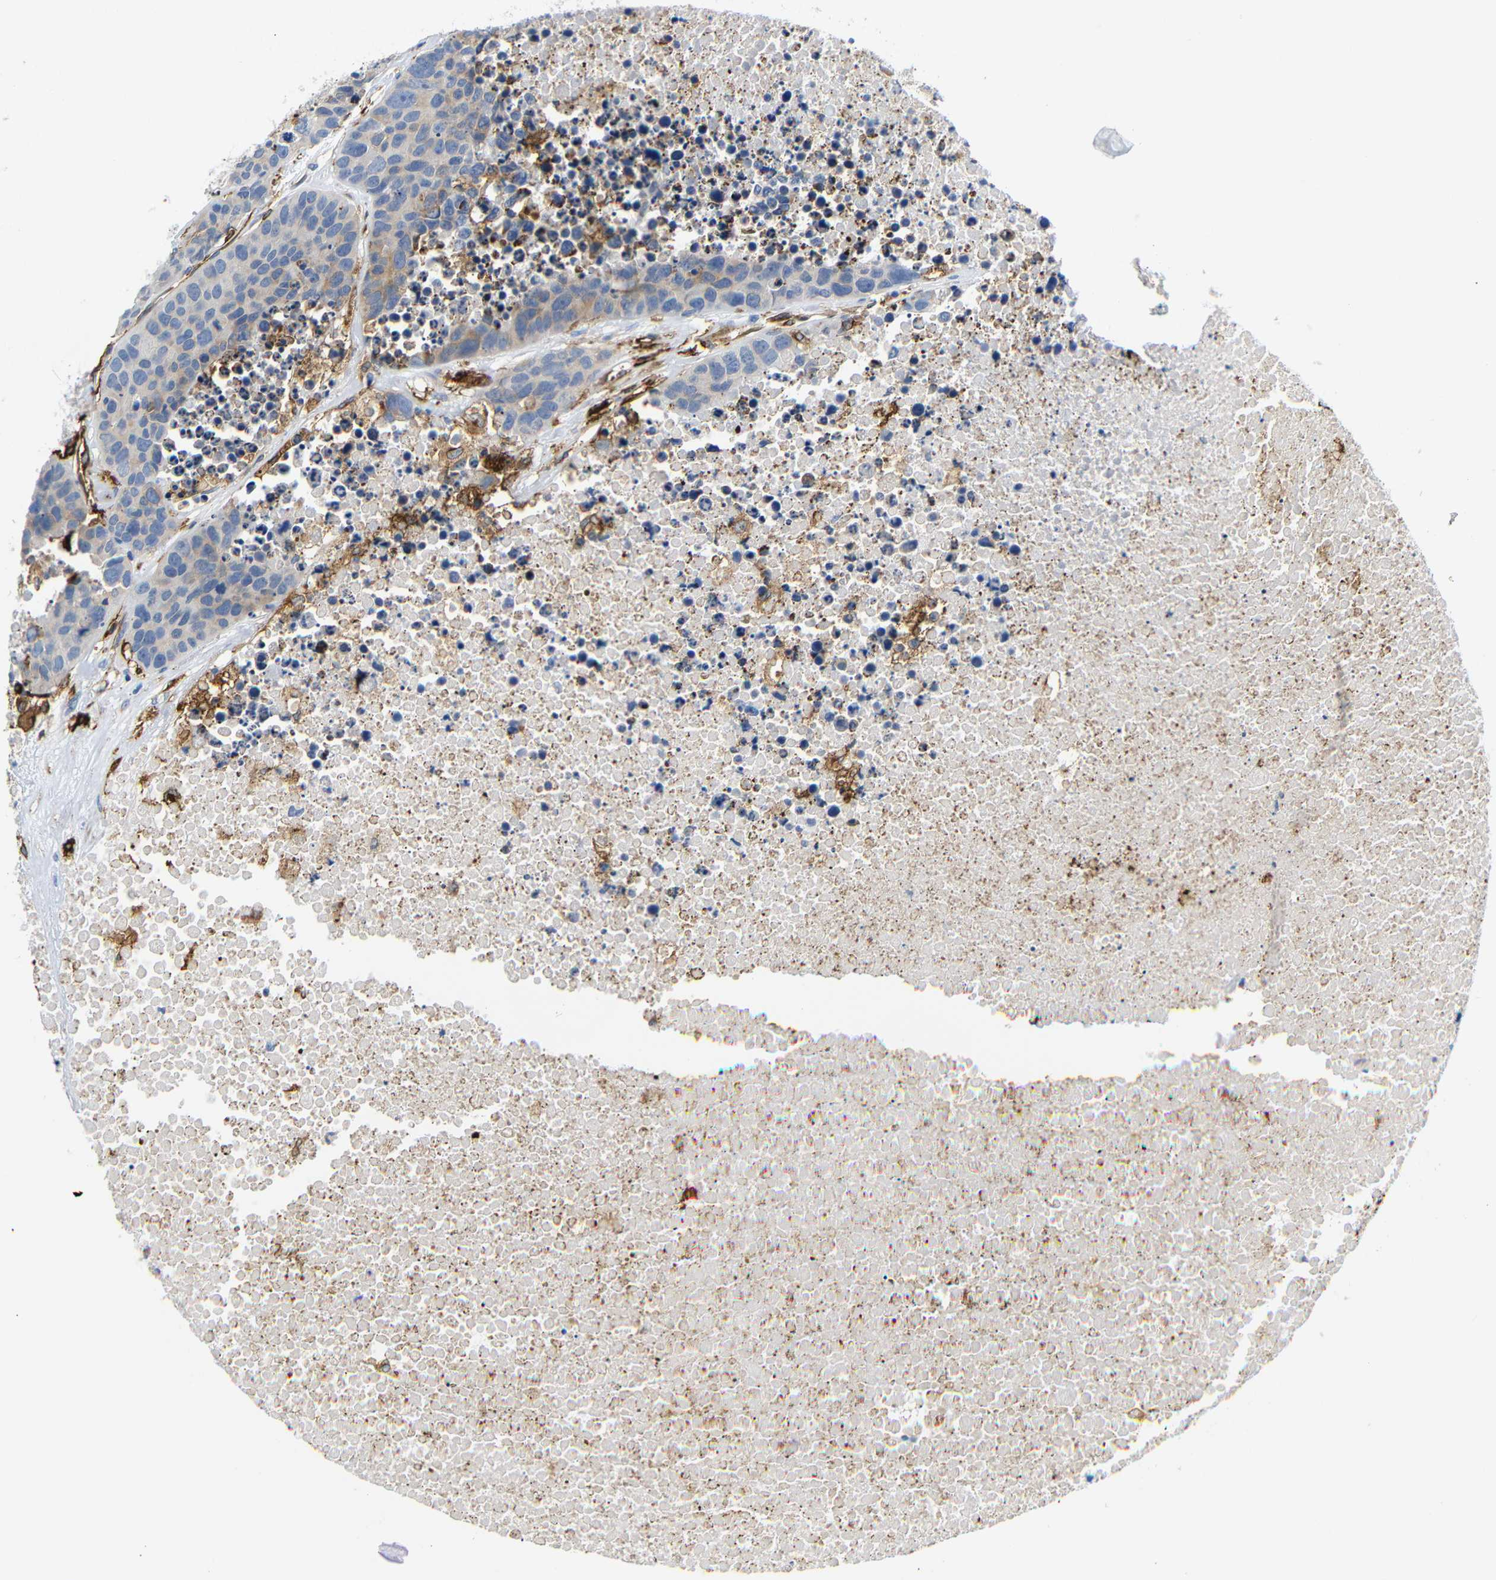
{"staining": {"intensity": "weak", "quantity": "25%-75%", "location": "cytoplasmic/membranous"}, "tissue": "carcinoid", "cell_type": "Tumor cells", "image_type": "cancer", "snomed": [{"axis": "morphology", "description": "Carcinoid, malignant, NOS"}, {"axis": "topography", "description": "Lung"}], "caption": "Immunohistochemistry histopathology image of neoplastic tissue: carcinoid stained using immunohistochemistry shows low levels of weak protein expression localized specifically in the cytoplasmic/membranous of tumor cells, appearing as a cytoplasmic/membranous brown color.", "gene": "HLA-DQB1", "patient": {"sex": "male", "age": 60}}